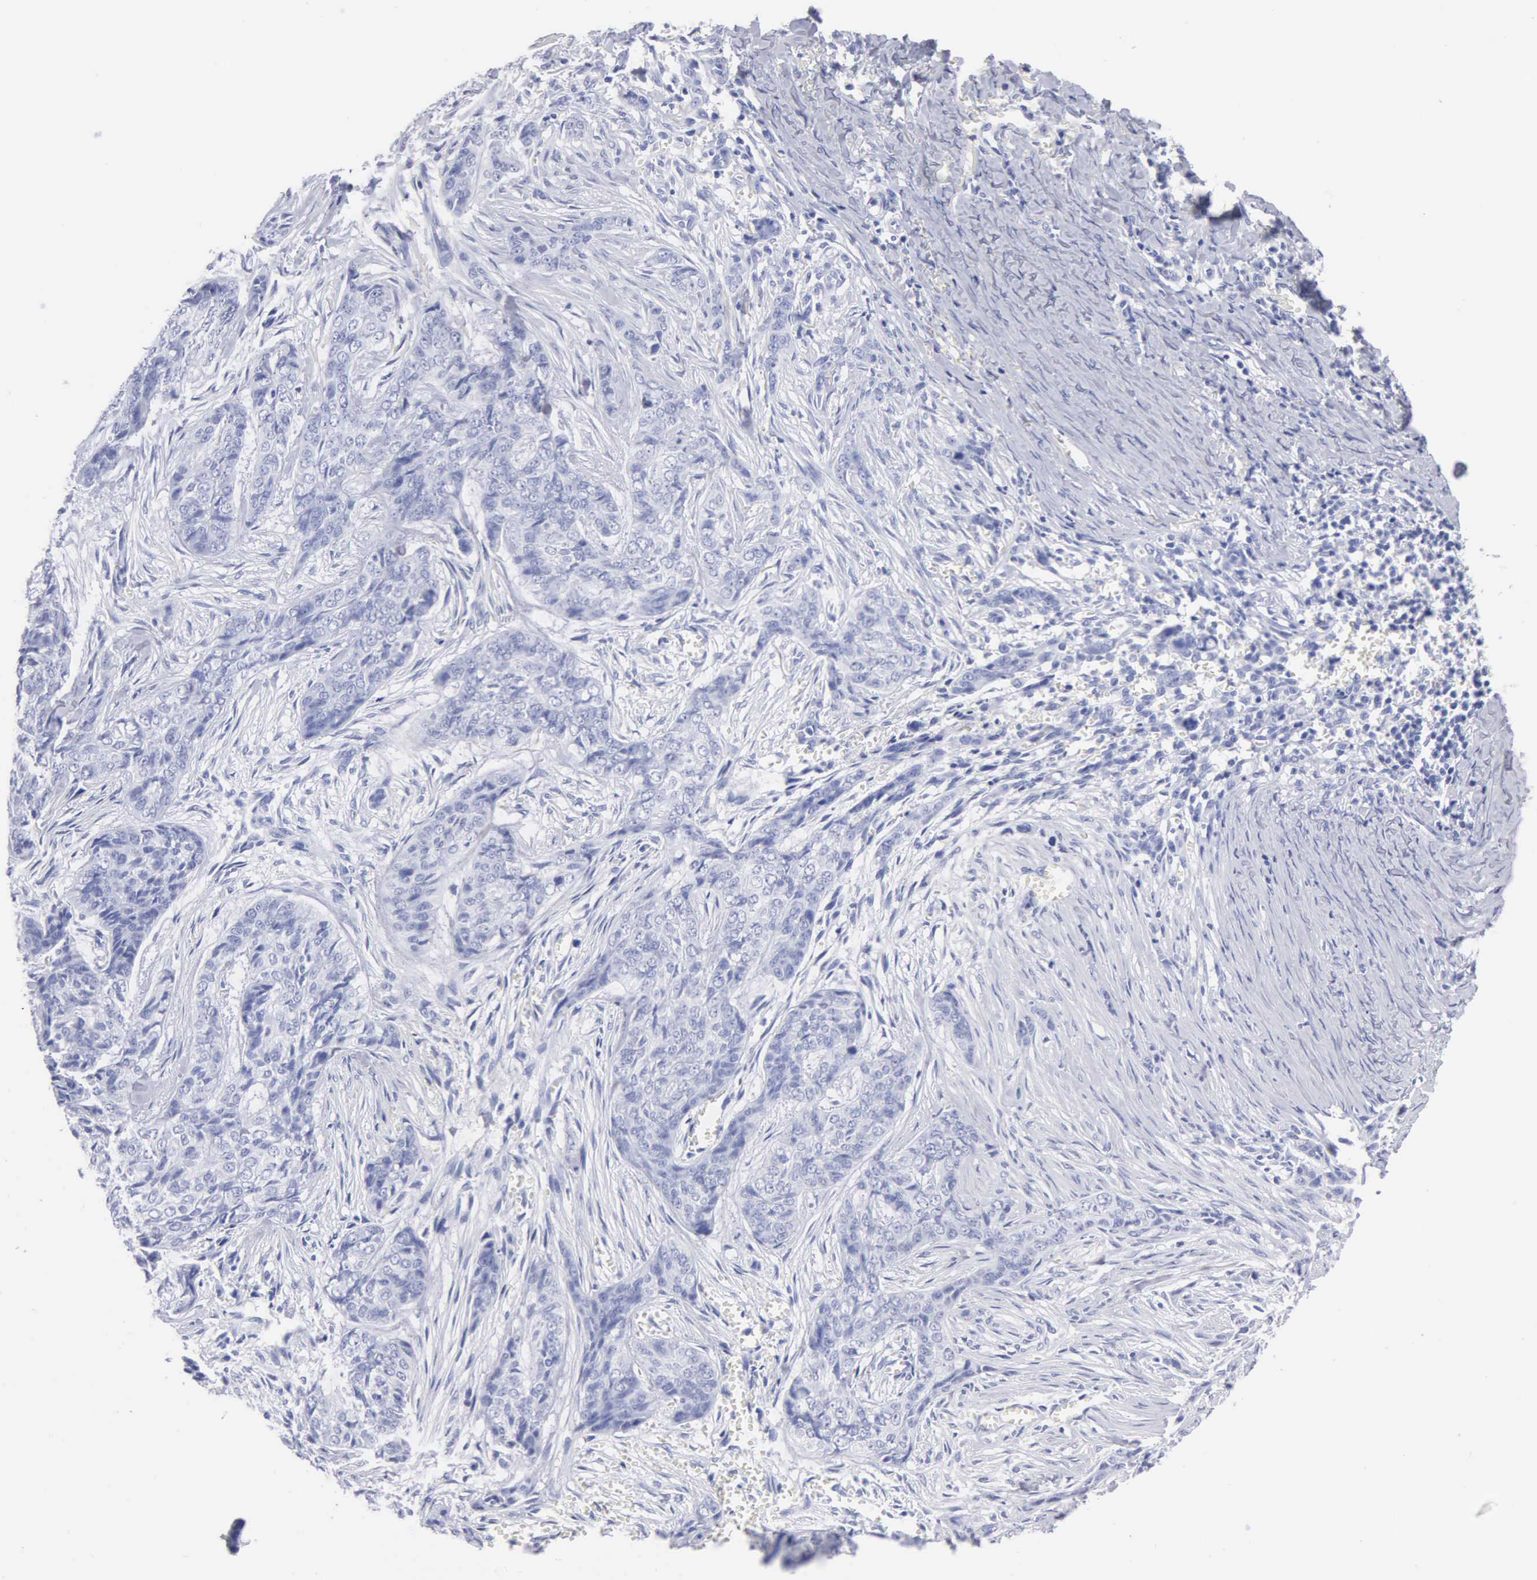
{"staining": {"intensity": "negative", "quantity": "none", "location": "none"}, "tissue": "skin cancer", "cell_type": "Tumor cells", "image_type": "cancer", "snomed": [{"axis": "morphology", "description": "Normal tissue, NOS"}, {"axis": "morphology", "description": "Basal cell carcinoma"}, {"axis": "topography", "description": "Skin"}], "caption": "DAB (3,3'-diaminobenzidine) immunohistochemical staining of skin cancer (basal cell carcinoma) demonstrates no significant positivity in tumor cells.", "gene": "CYP19A1", "patient": {"sex": "female", "age": 65}}